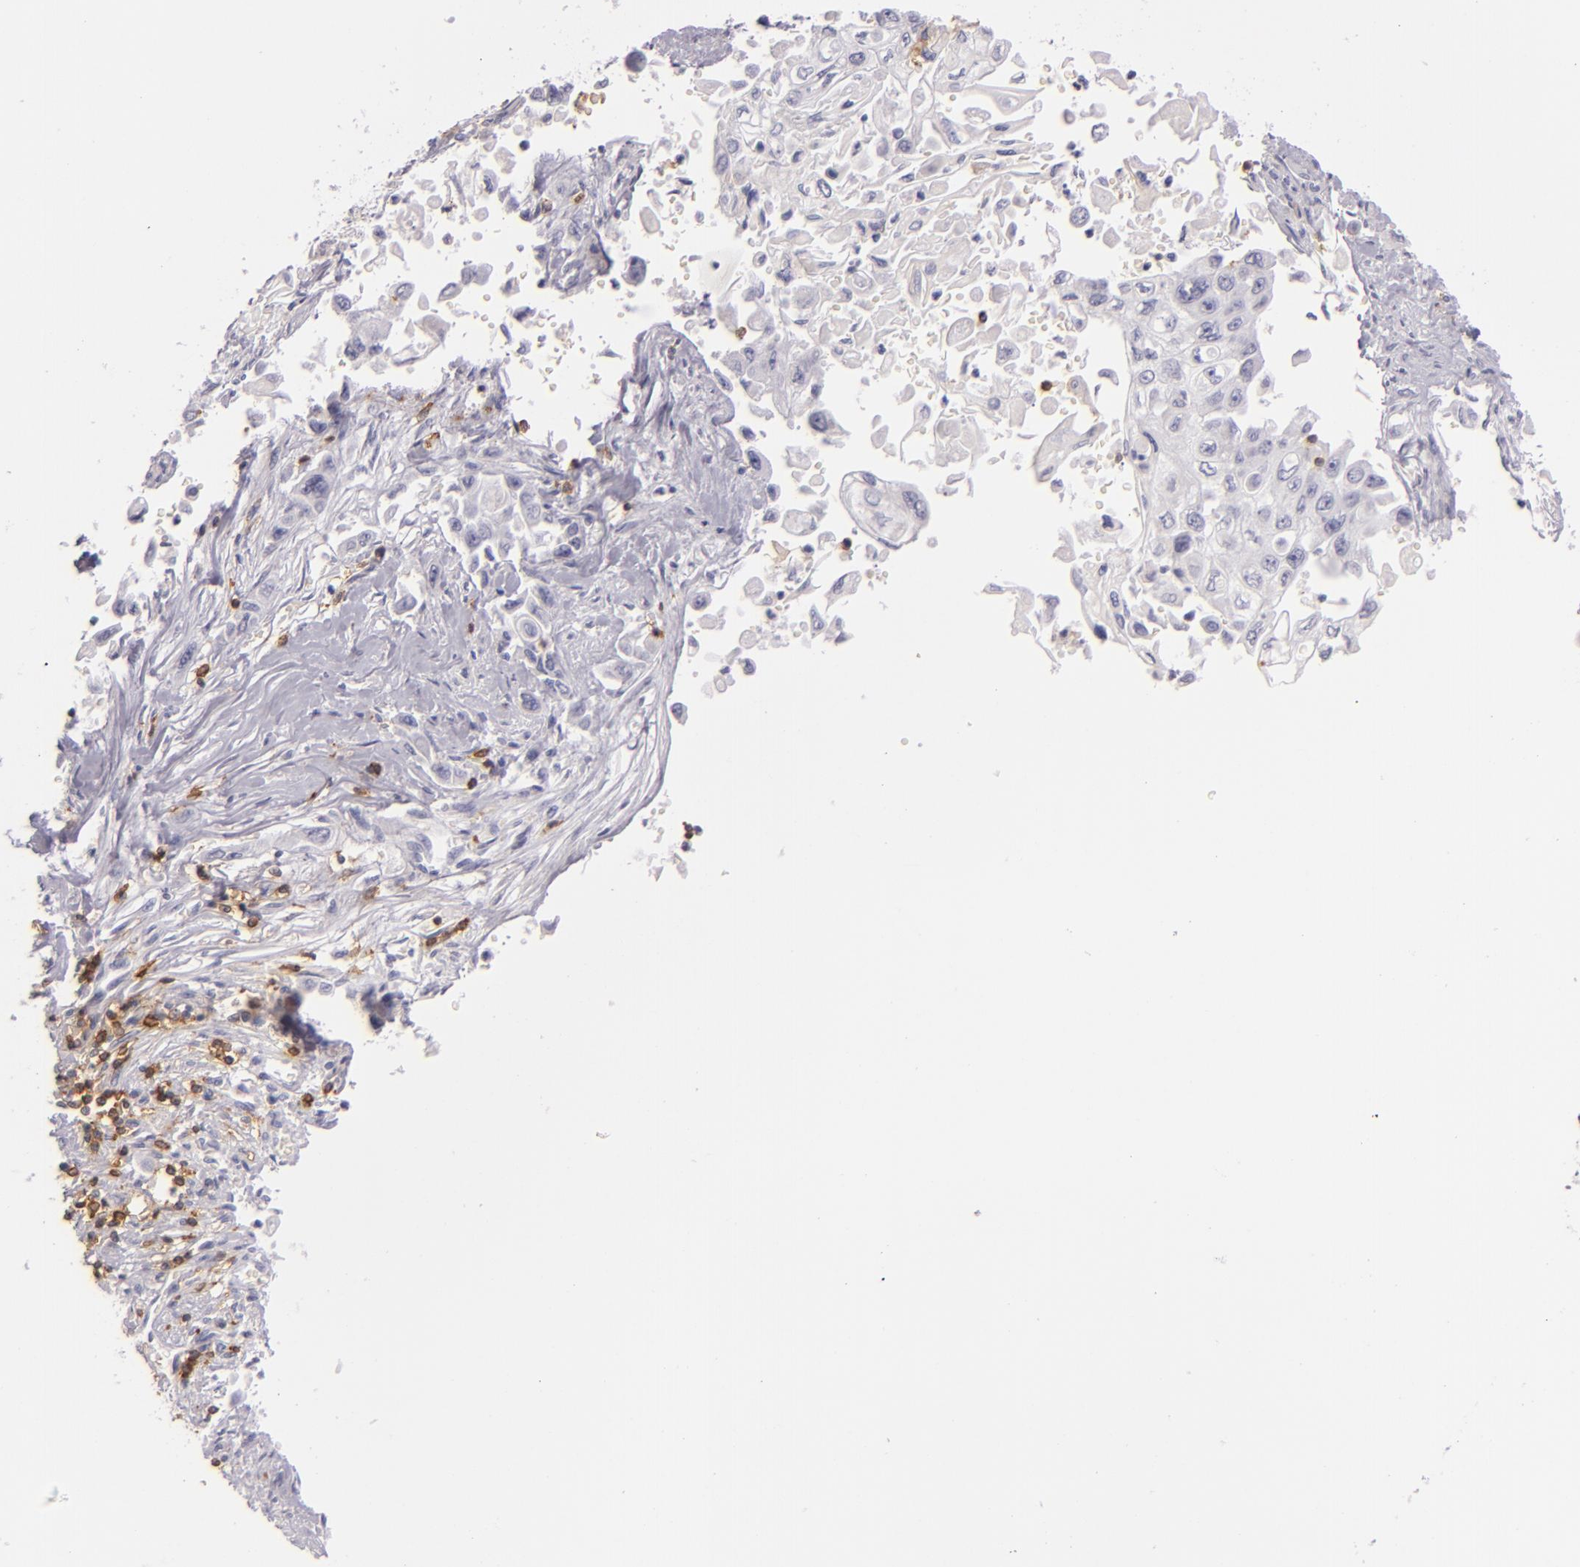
{"staining": {"intensity": "negative", "quantity": "none", "location": "none"}, "tissue": "pancreatic cancer", "cell_type": "Tumor cells", "image_type": "cancer", "snomed": [{"axis": "morphology", "description": "Adenocarcinoma, NOS"}, {"axis": "topography", "description": "Pancreas"}], "caption": "High magnification brightfield microscopy of pancreatic cancer (adenocarcinoma) stained with DAB (3,3'-diaminobenzidine) (brown) and counterstained with hematoxylin (blue): tumor cells show no significant positivity.", "gene": "LAT", "patient": {"sex": "male", "age": 70}}